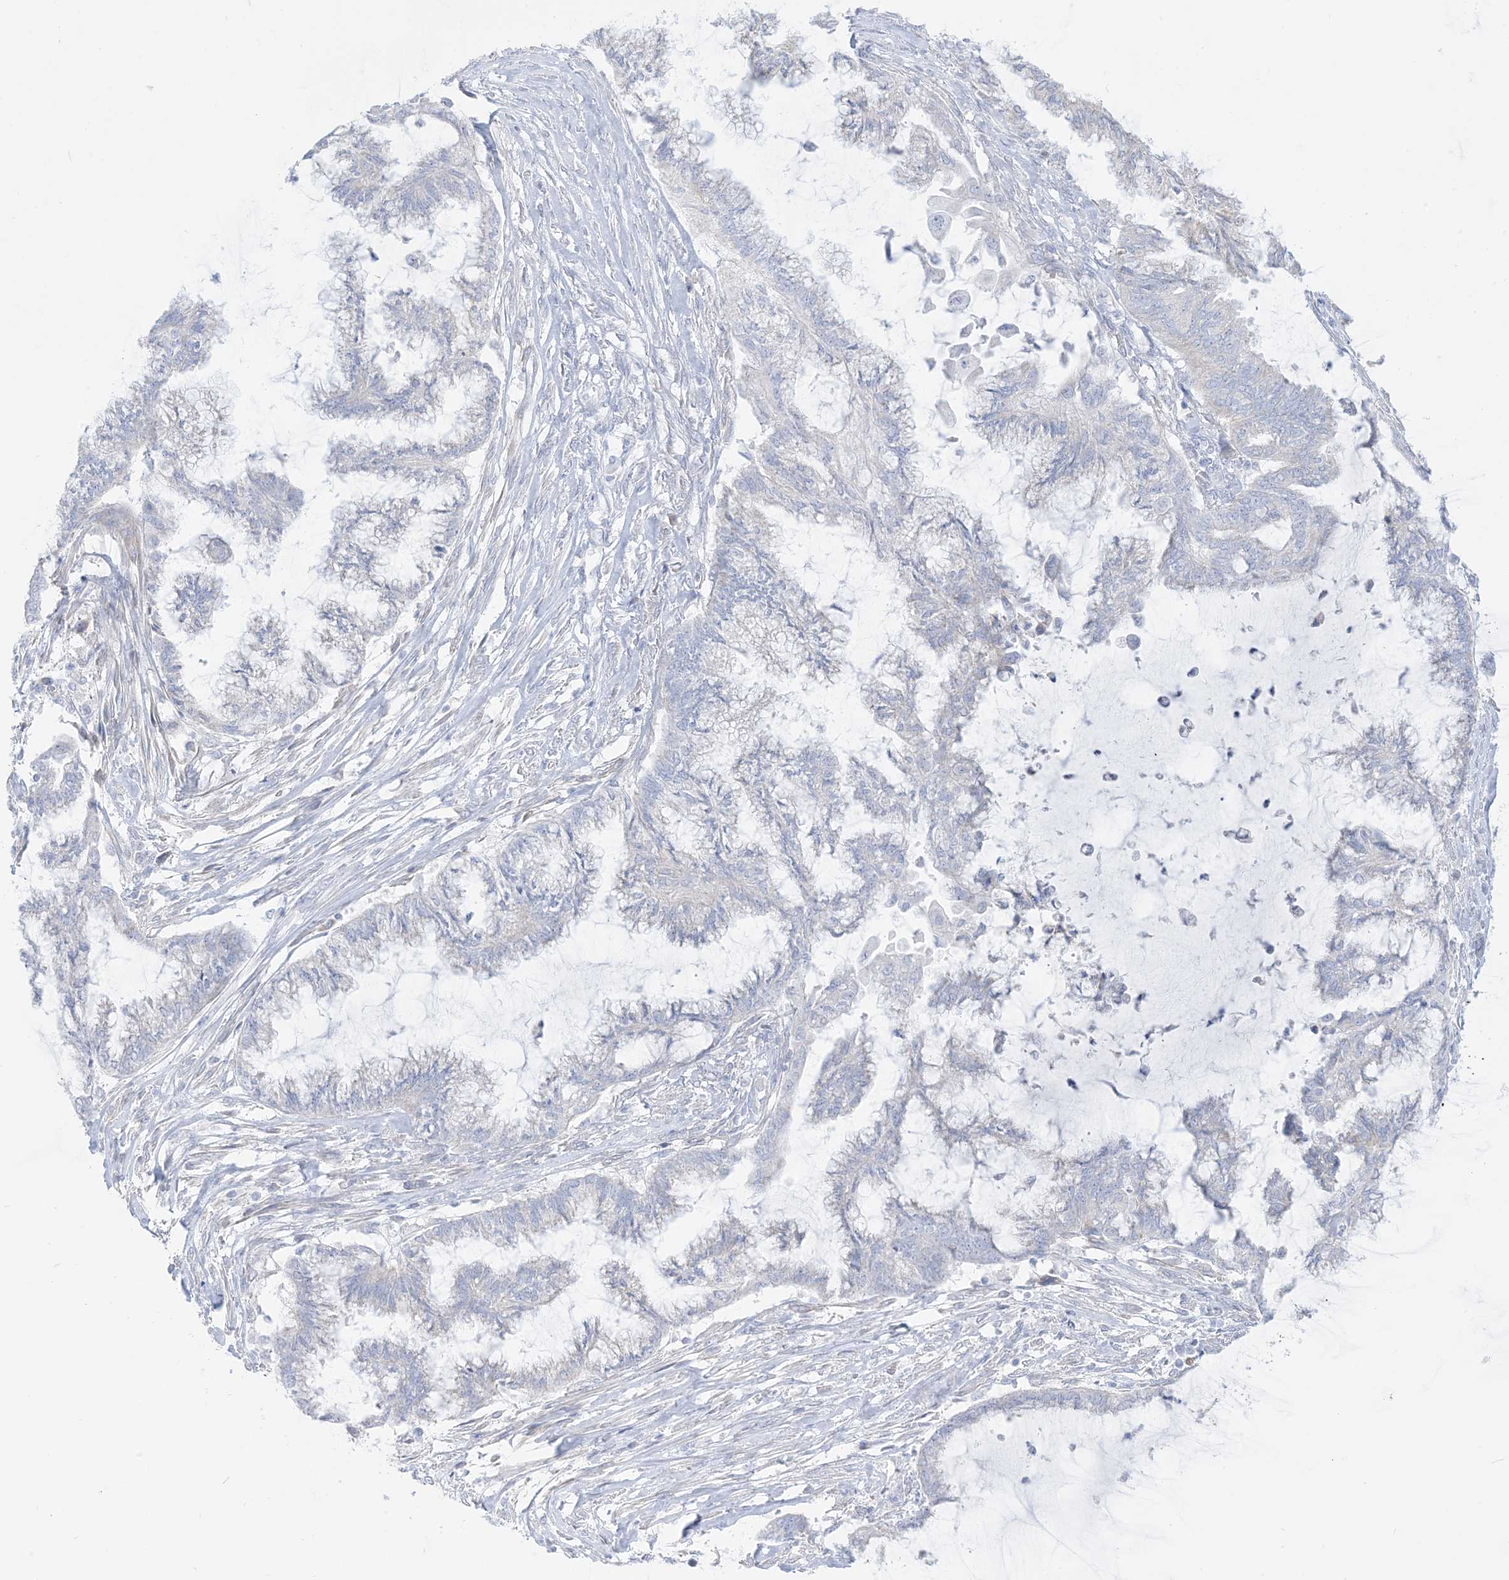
{"staining": {"intensity": "negative", "quantity": "none", "location": "none"}, "tissue": "endometrial cancer", "cell_type": "Tumor cells", "image_type": "cancer", "snomed": [{"axis": "morphology", "description": "Adenocarcinoma, NOS"}, {"axis": "topography", "description": "Endometrium"}], "caption": "Tumor cells are negative for protein expression in human adenocarcinoma (endometrial).", "gene": "SLC26A3", "patient": {"sex": "female", "age": 86}}